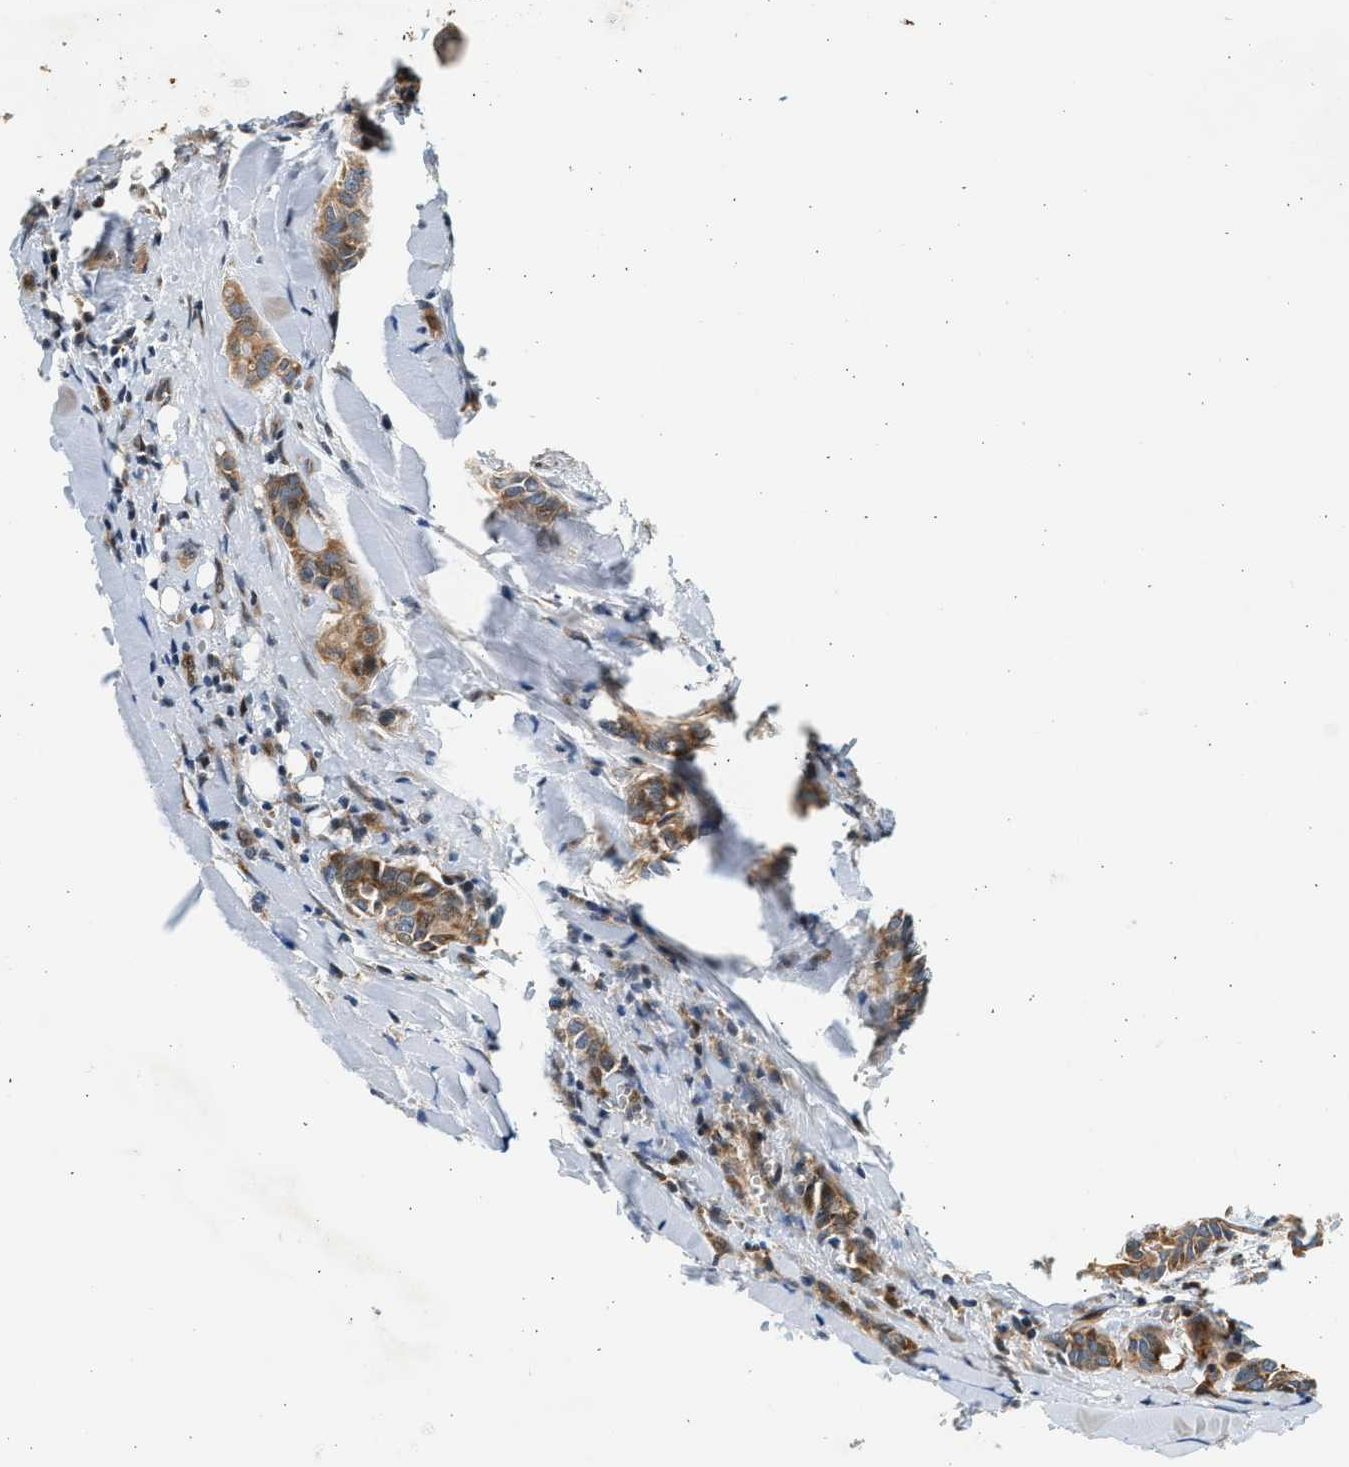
{"staining": {"intensity": "moderate", "quantity": ">75%", "location": "cytoplasmic/membranous"}, "tissue": "head and neck cancer", "cell_type": "Tumor cells", "image_type": "cancer", "snomed": [{"axis": "morphology", "description": "Adenocarcinoma, NOS"}, {"axis": "topography", "description": "Salivary gland"}, {"axis": "topography", "description": "Head-Neck"}], "caption": "Immunohistochemistry of human head and neck cancer displays medium levels of moderate cytoplasmic/membranous staining in about >75% of tumor cells.", "gene": "NRSN2", "patient": {"sex": "female", "age": 59}}